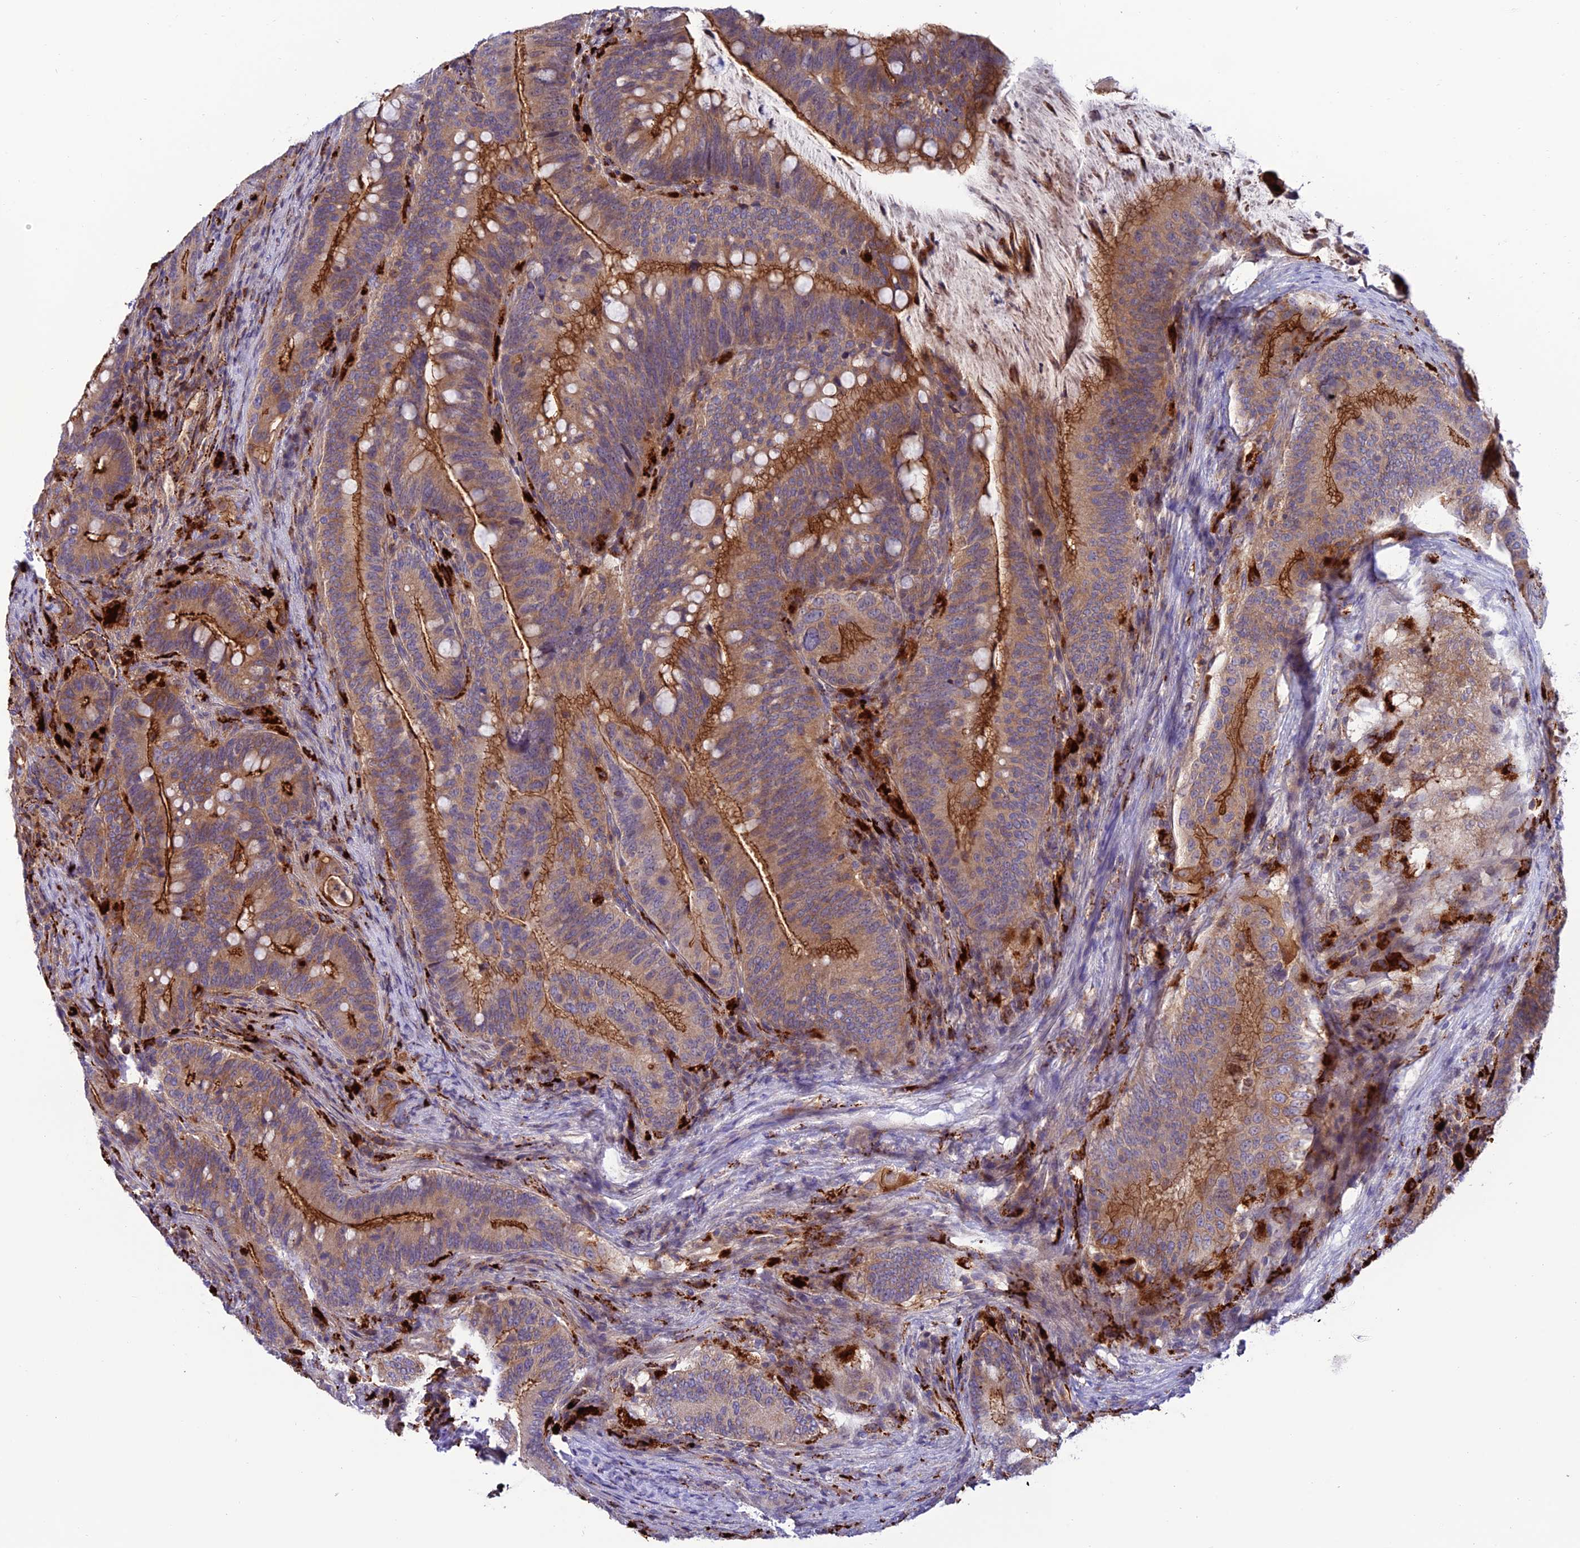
{"staining": {"intensity": "moderate", "quantity": ">75%", "location": "cytoplasmic/membranous"}, "tissue": "colorectal cancer", "cell_type": "Tumor cells", "image_type": "cancer", "snomed": [{"axis": "morphology", "description": "Adenocarcinoma, NOS"}, {"axis": "topography", "description": "Colon"}], "caption": "Colorectal cancer tissue shows moderate cytoplasmic/membranous positivity in approximately >75% of tumor cells", "gene": "ARHGEF18", "patient": {"sex": "female", "age": 66}}